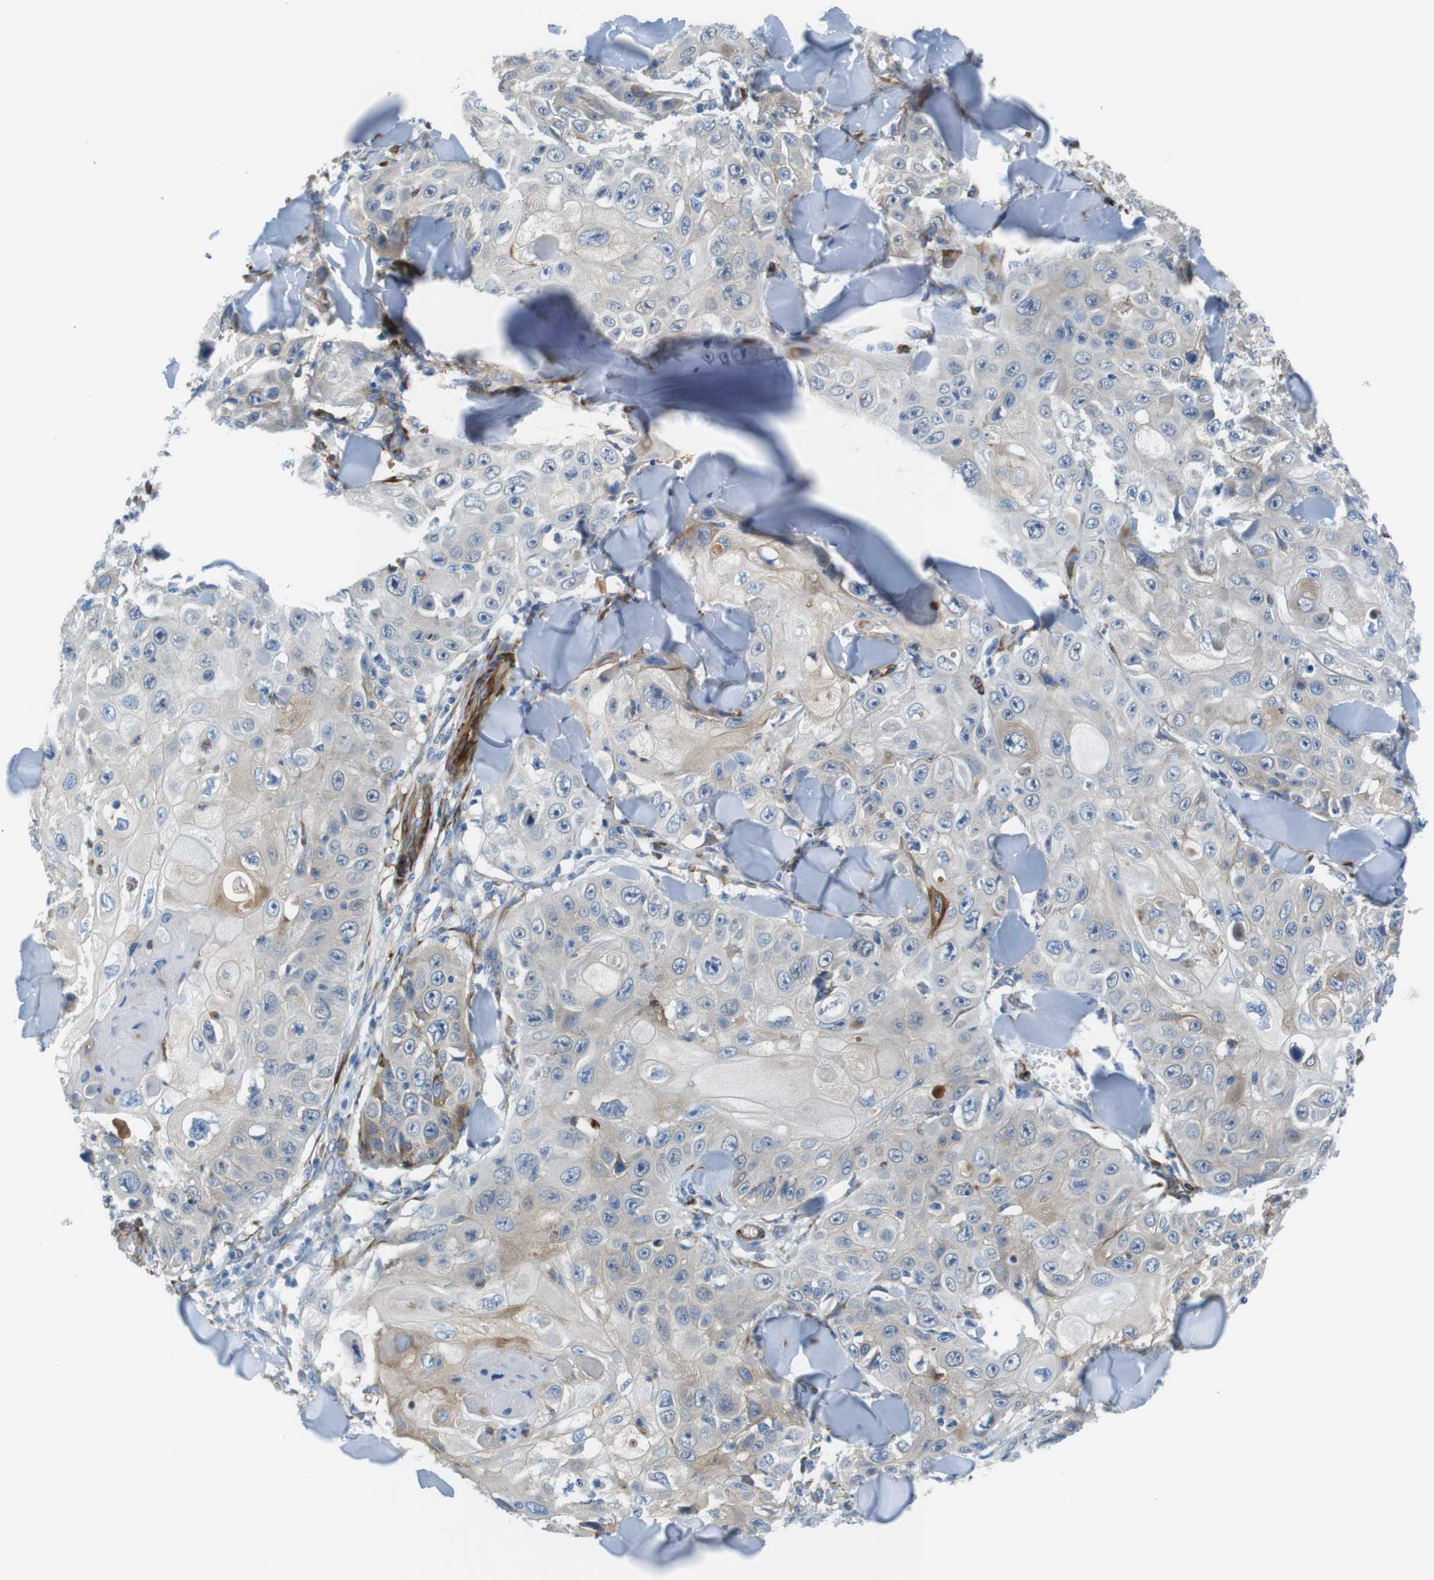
{"staining": {"intensity": "weak", "quantity": "25%-75%", "location": "cytoplasmic/membranous"}, "tissue": "skin cancer", "cell_type": "Tumor cells", "image_type": "cancer", "snomed": [{"axis": "morphology", "description": "Squamous cell carcinoma, NOS"}, {"axis": "topography", "description": "Skin"}], "caption": "A brown stain shows weak cytoplasmic/membranous expression of a protein in human skin cancer (squamous cell carcinoma) tumor cells.", "gene": "EMP2", "patient": {"sex": "male", "age": 86}}